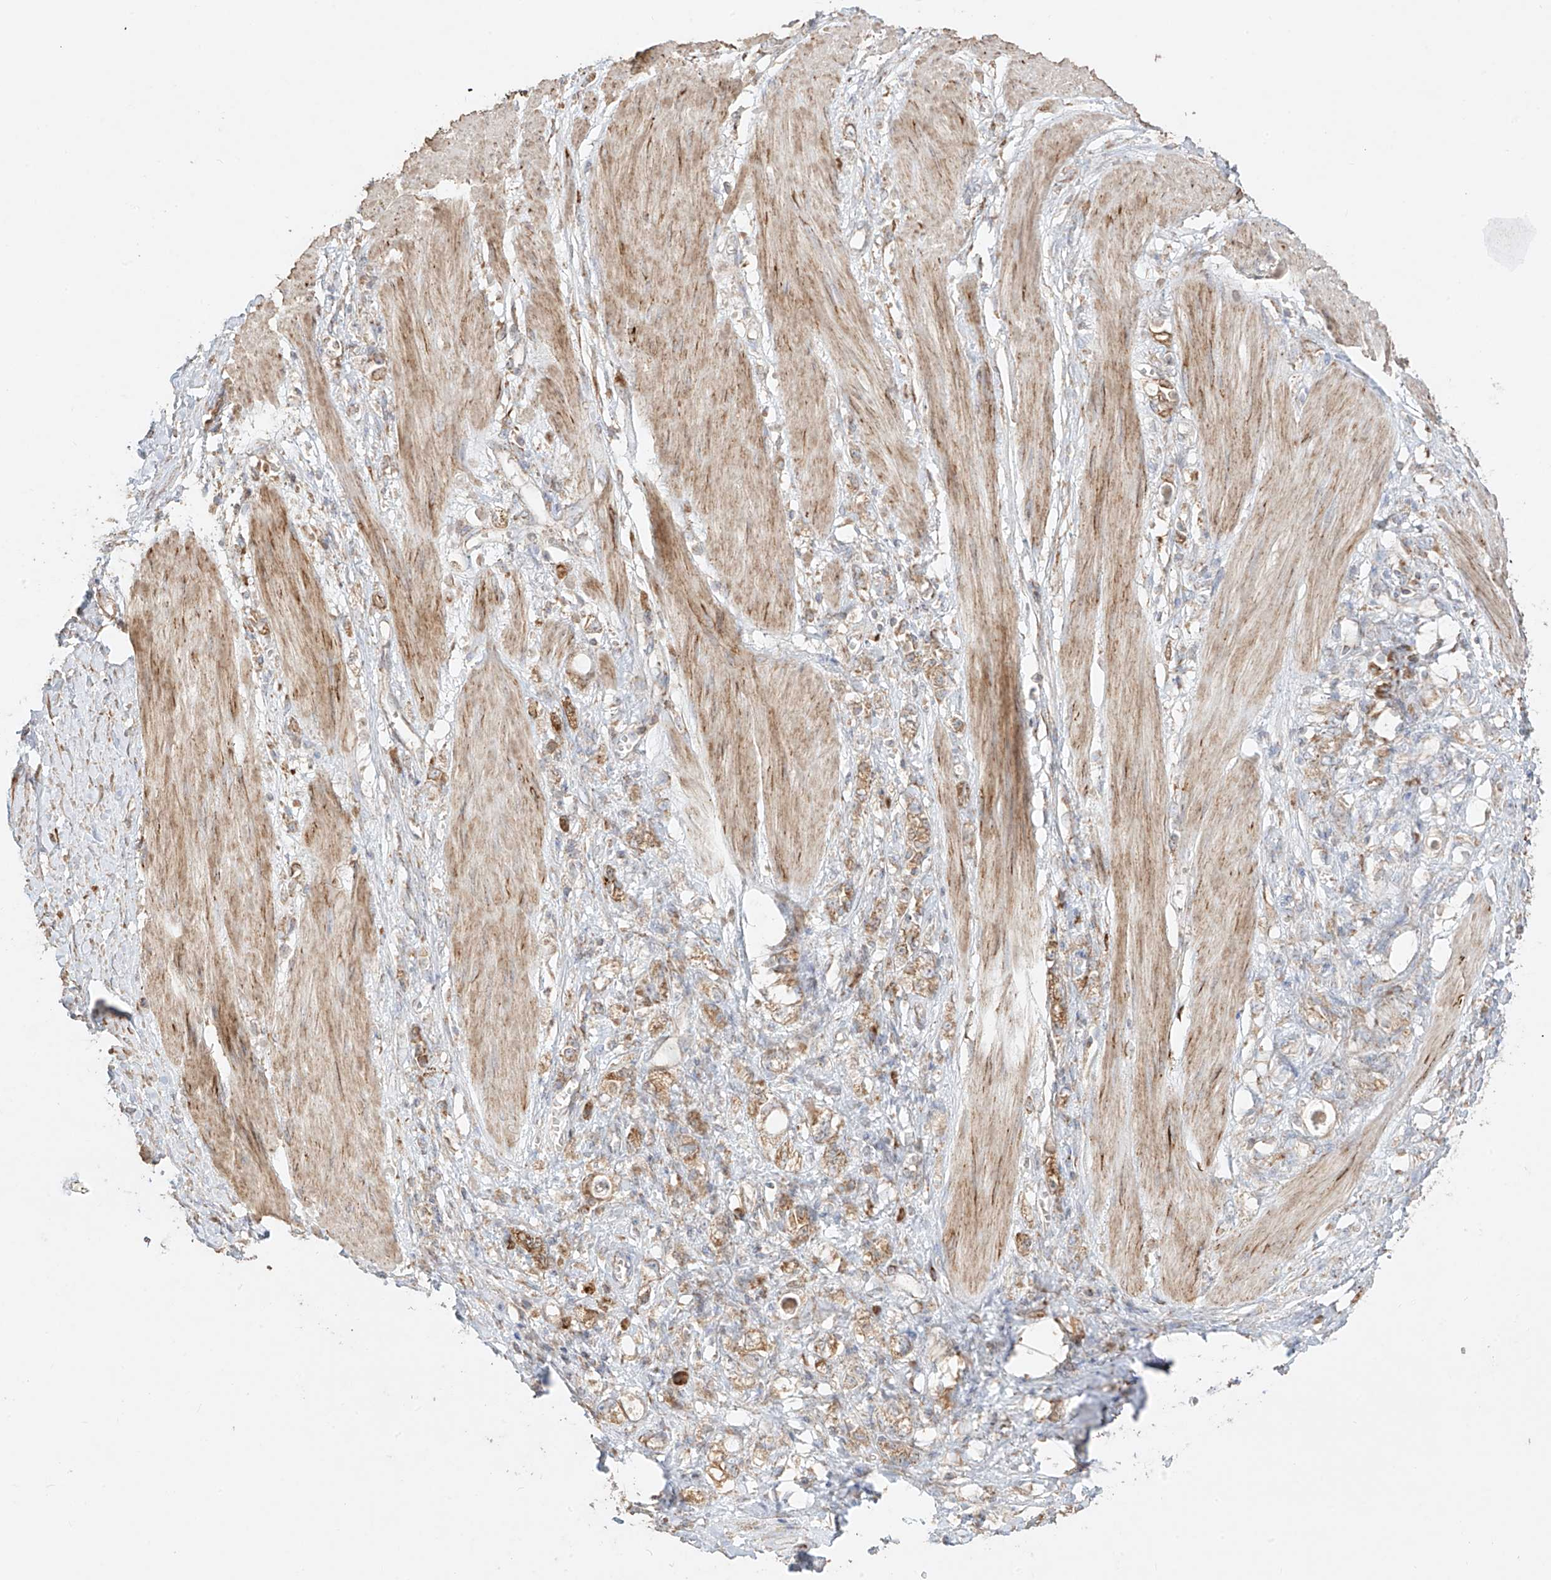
{"staining": {"intensity": "moderate", "quantity": ">75%", "location": "cytoplasmic/membranous"}, "tissue": "stomach cancer", "cell_type": "Tumor cells", "image_type": "cancer", "snomed": [{"axis": "morphology", "description": "Adenocarcinoma, NOS"}, {"axis": "topography", "description": "Stomach"}], "caption": "DAB immunohistochemical staining of human stomach cancer reveals moderate cytoplasmic/membranous protein expression in approximately >75% of tumor cells.", "gene": "COLGALT2", "patient": {"sex": "female", "age": 76}}